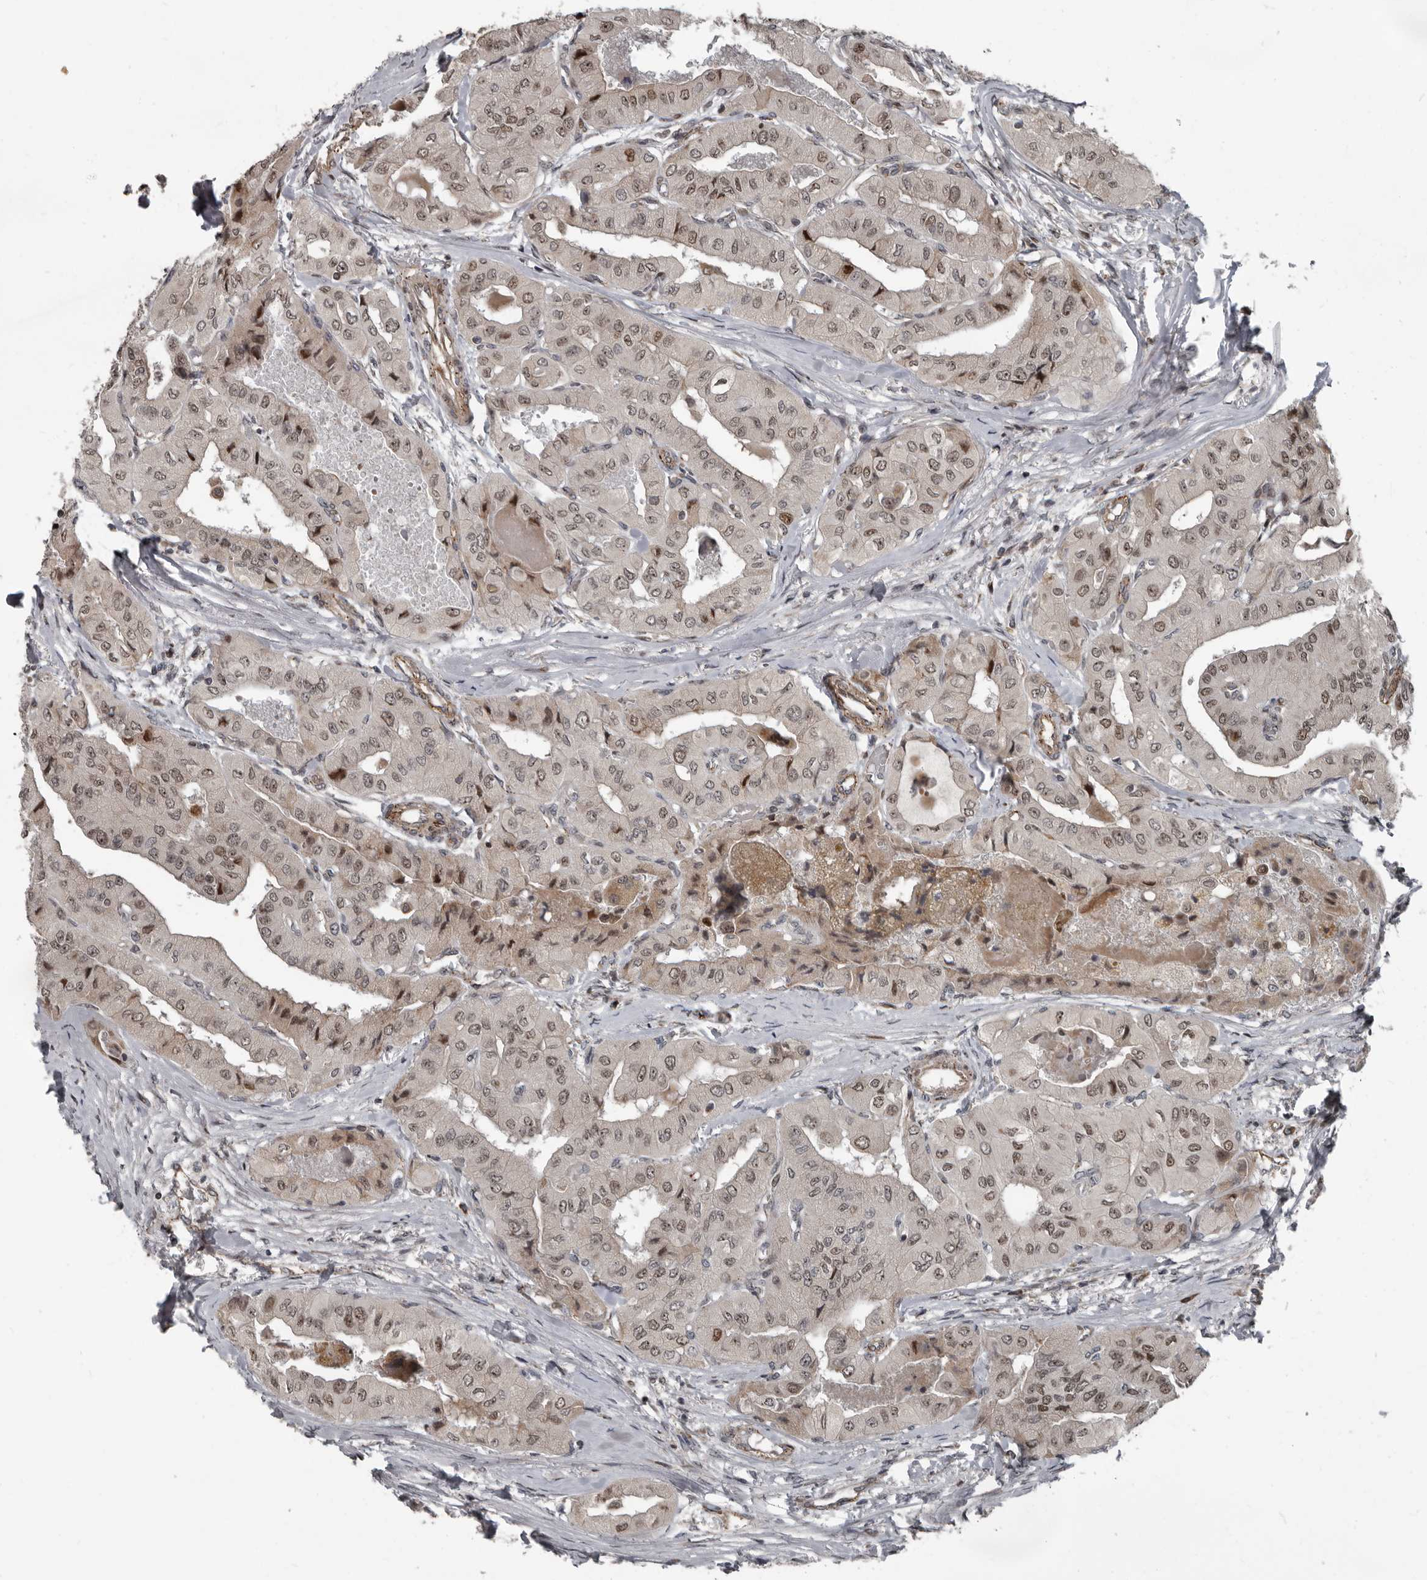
{"staining": {"intensity": "moderate", "quantity": ">75%", "location": "nuclear"}, "tissue": "thyroid cancer", "cell_type": "Tumor cells", "image_type": "cancer", "snomed": [{"axis": "morphology", "description": "Papillary adenocarcinoma, NOS"}, {"axis": "topography", "description": "Thyroid gland"}], "caption": "Protein staining by immunohistochemistry (IHC) shows moderate nuclear staining in about >75% of tumor cells in thyroid cancer (papillary adenocarcinoma).", "gene": "CHD1L", "patient": {"sex": "female", "age": 59}}